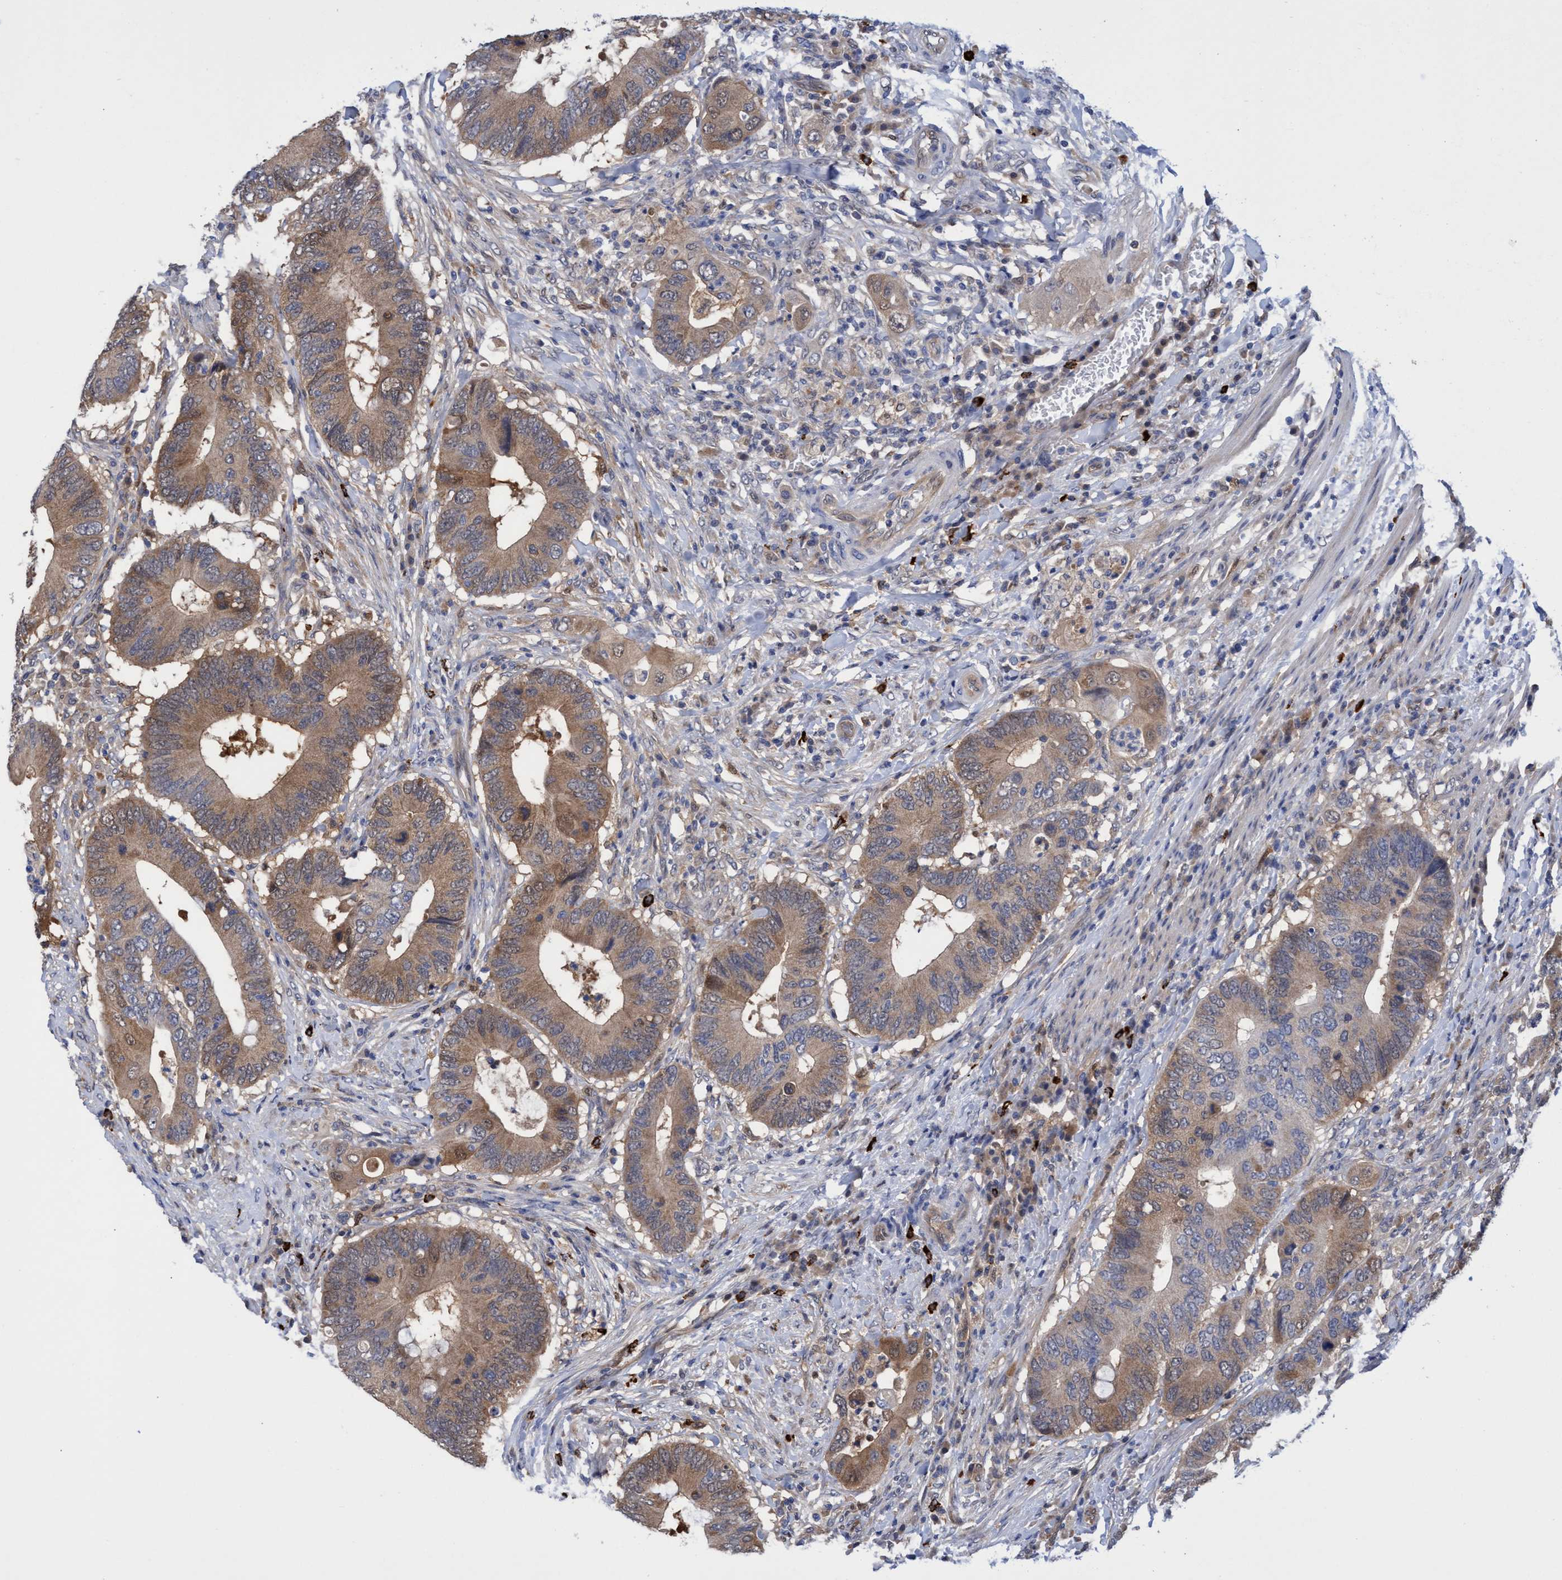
{"staining": {"intensity": "moderate", "quantity": ">75%", "location": "cytoplasmic/membranous"}, "tissue": "colorectal cancer", "cell_type": "Tumor cells", "image_type": "cancer", "snomed": [{"axis": "morphology", "description": "Adenocarcinoma, NOS"}, {"axis": "topography", "description": "Colon"}], "caption": "Moderate cytoplasmic/membranous staining for a protein is identified in about >75% of tumor cells of colorectal cancer using IHC.", "gene": "PNPO", "patient": {"sex": "male", "age": 71}}